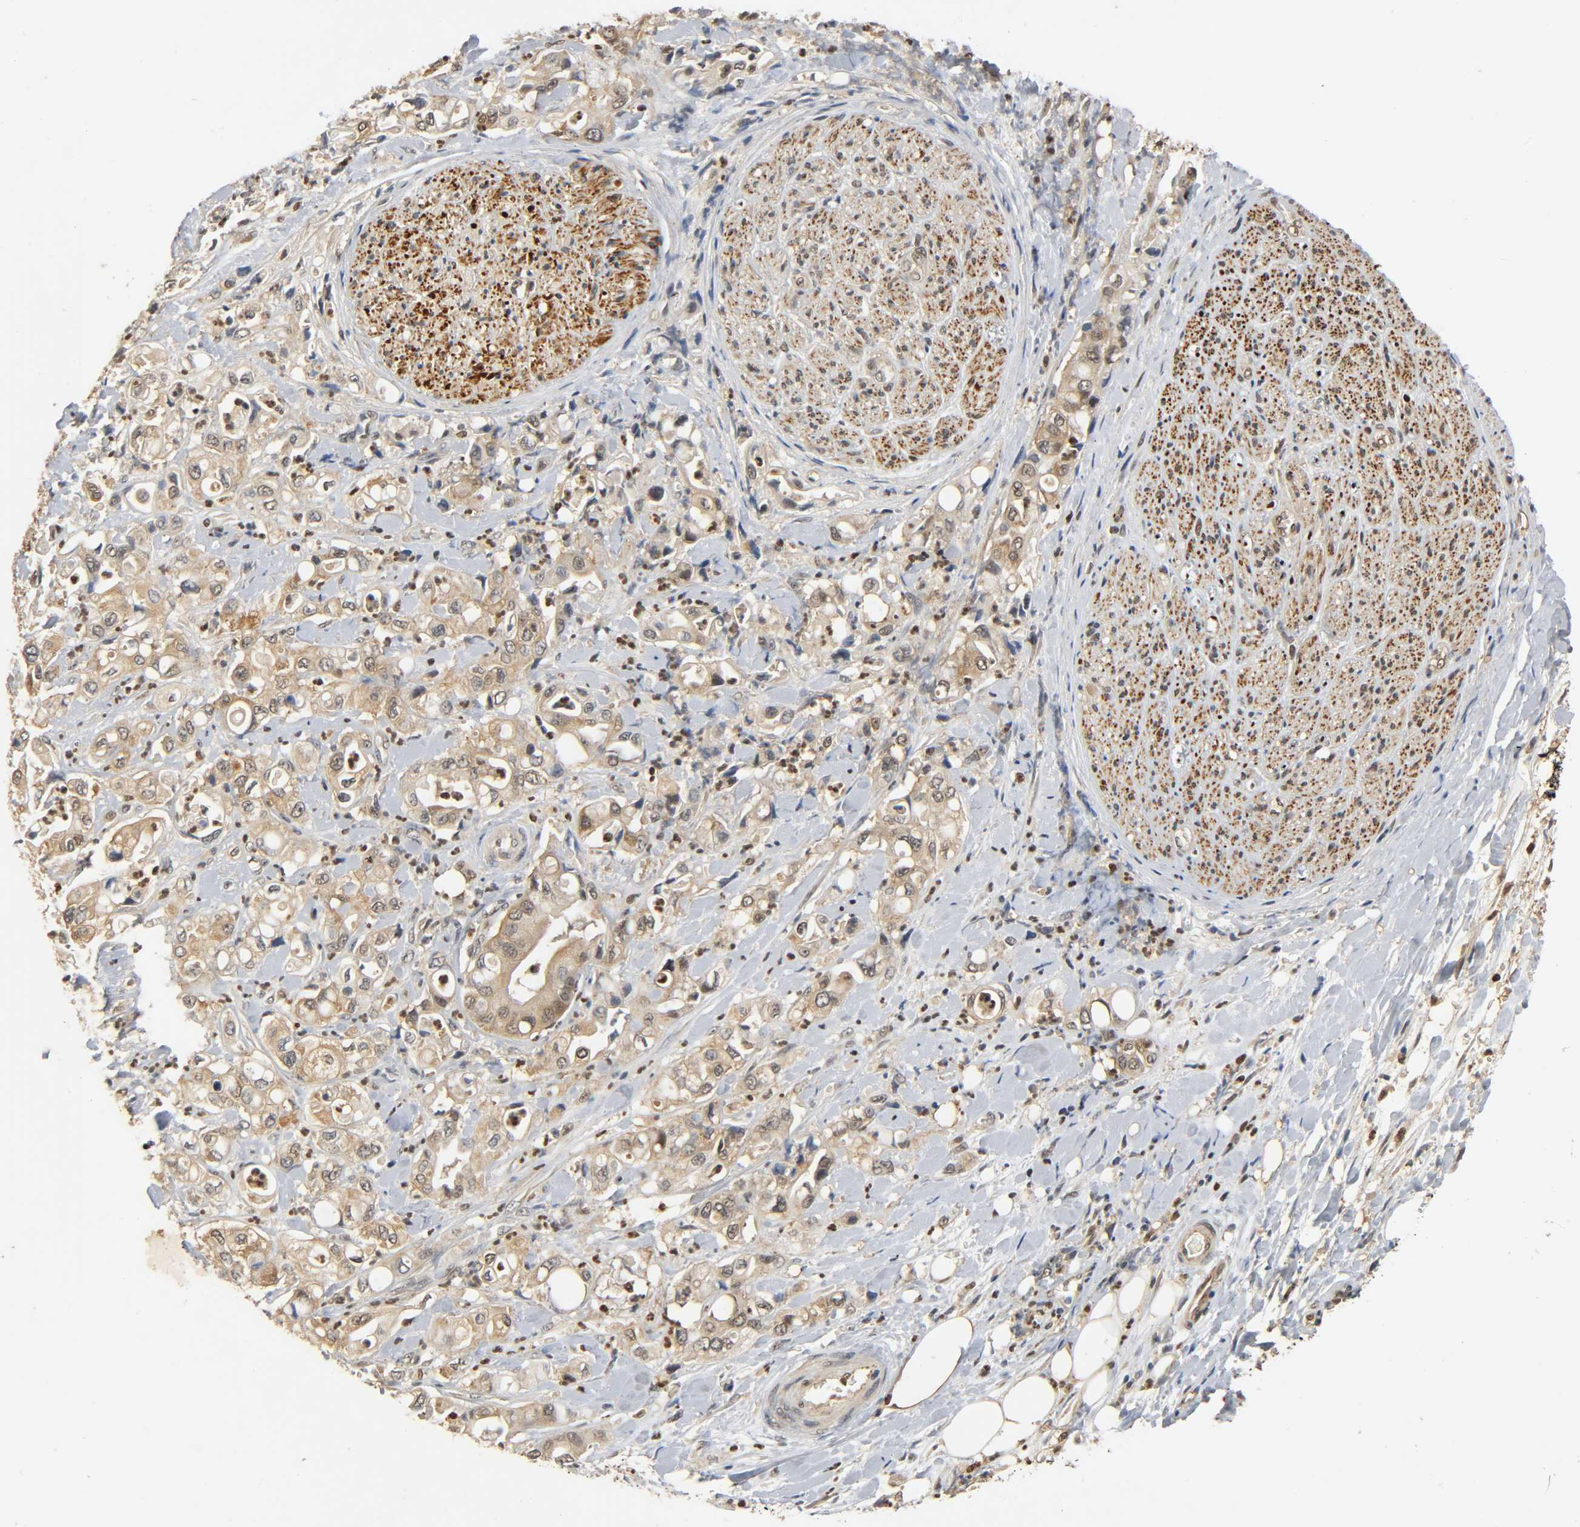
{"staining": {"intensity": "weak", "quantity": ">75%", "location": "cytoplasmic/membranous,nuclear"}, "tissue": "pancreatic cancer", "cell_type": "Tumor cells", "image_type": "cancer", "snomed": [{"axis": "morphology", "description": "Adenocarcinoma, NOS"}, {"axis": "topography", "description": "Pancreas"}], "caption": "Protein staining of pancreatic adenocarcinoma tissue displays weak cytoplasmic/membranous and nuclear positivity in approximately >75% of tumor cells.", "gene": "ZFPM2", "patient": {"sex": "male", "age": 70}}